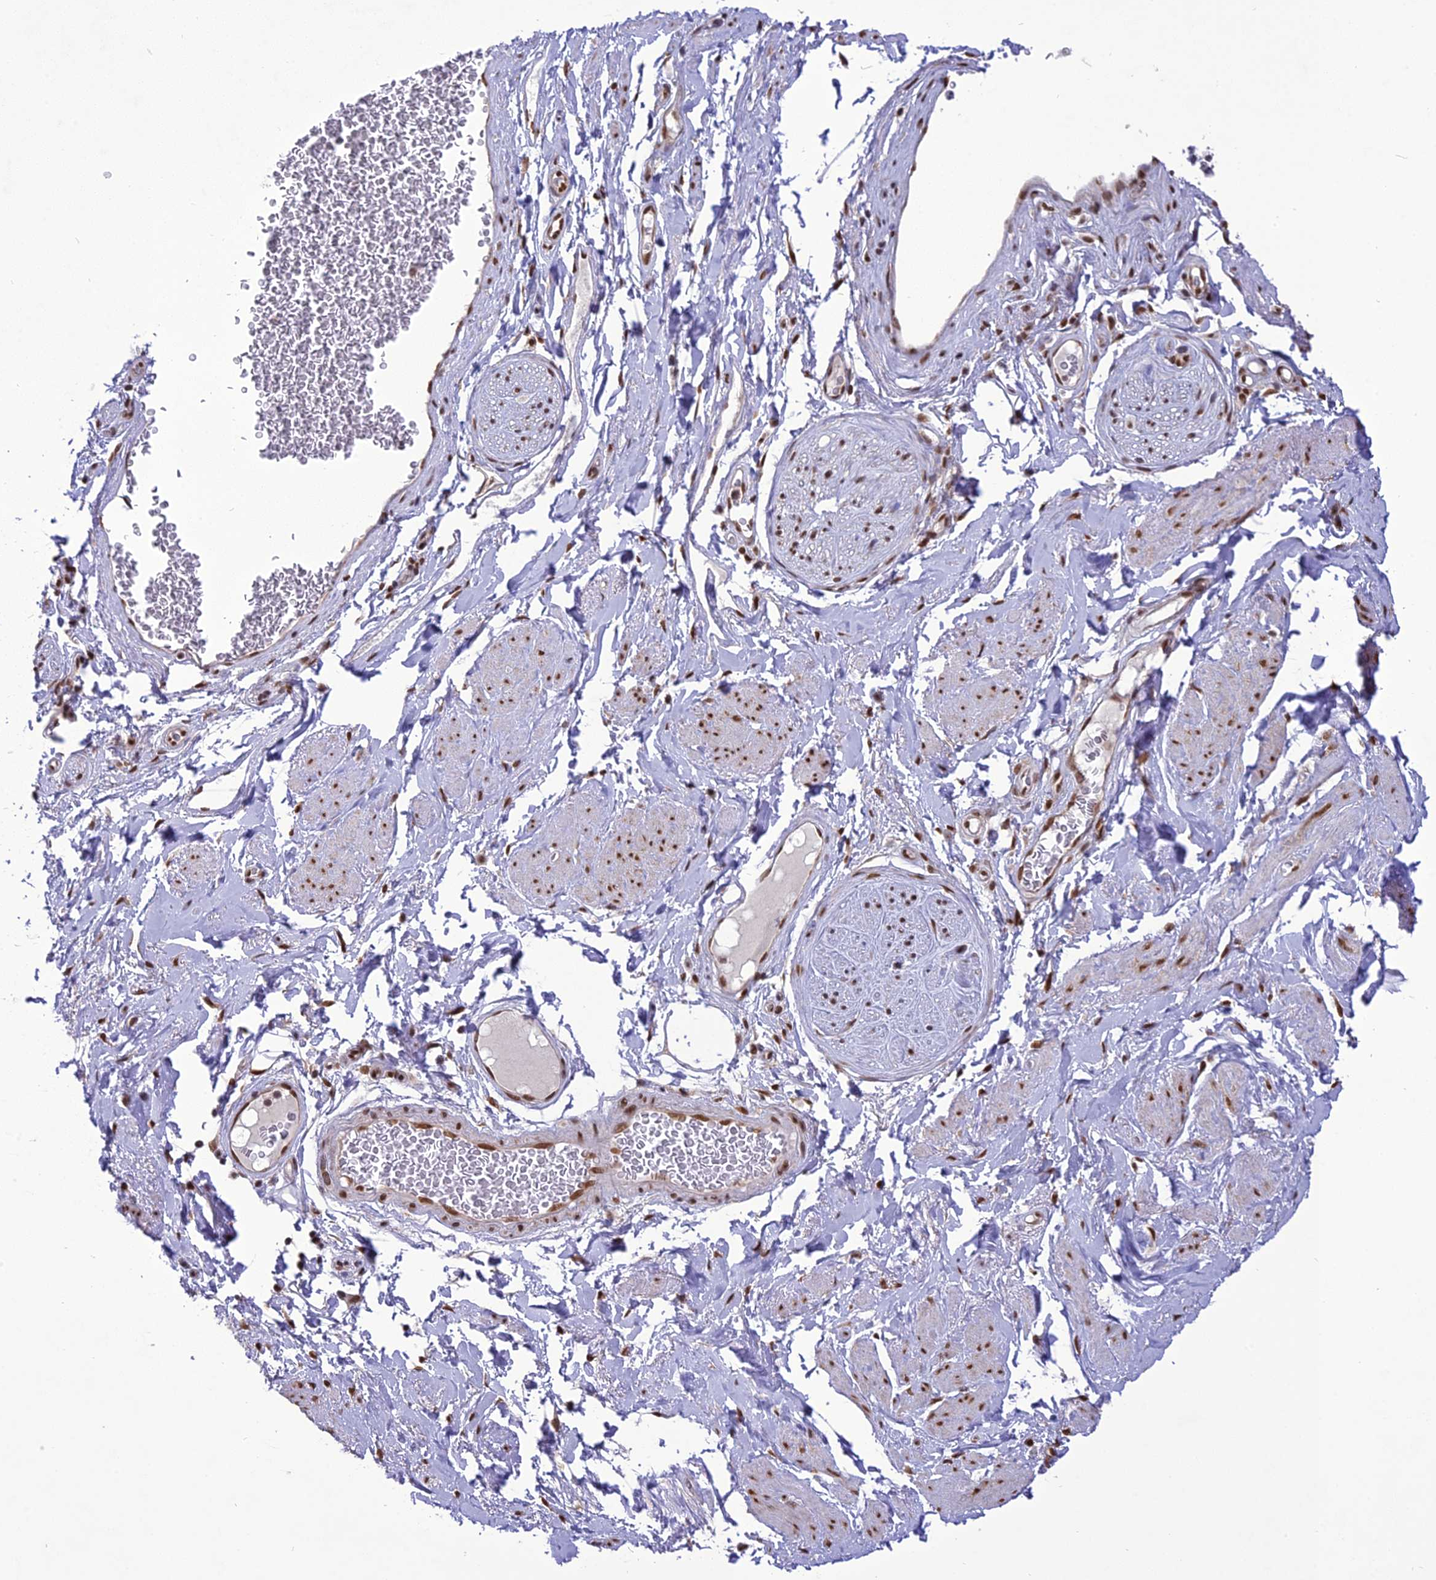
{"staining": {"intensity": "moderate", "quantity": ">75%", "location": "nuclear"}, "tissue": "soft tissue", "cell_type": "Fibroblasts", "image_type": "normal", "snomed": [{"axis": "morphology", "description": "Normal tissue, NOS"}, {"axis": "morphology", "description": "Adenocarcinoma, NOS"}, {"axis": "topography", "description": "Rectum"}, {"axis": "topography", "description": "Vagina"}, {"axis": "topography", "description": "Peripheral nerve tissue"}], "caption": "A high-resolution image shows immunohistochemistry staining of benign soft tissue, which displays moderate nuclear staining in about >75% of fibroblasts.", "gene": "DDX1", "patient": {"sex": "female", "age": 71}}